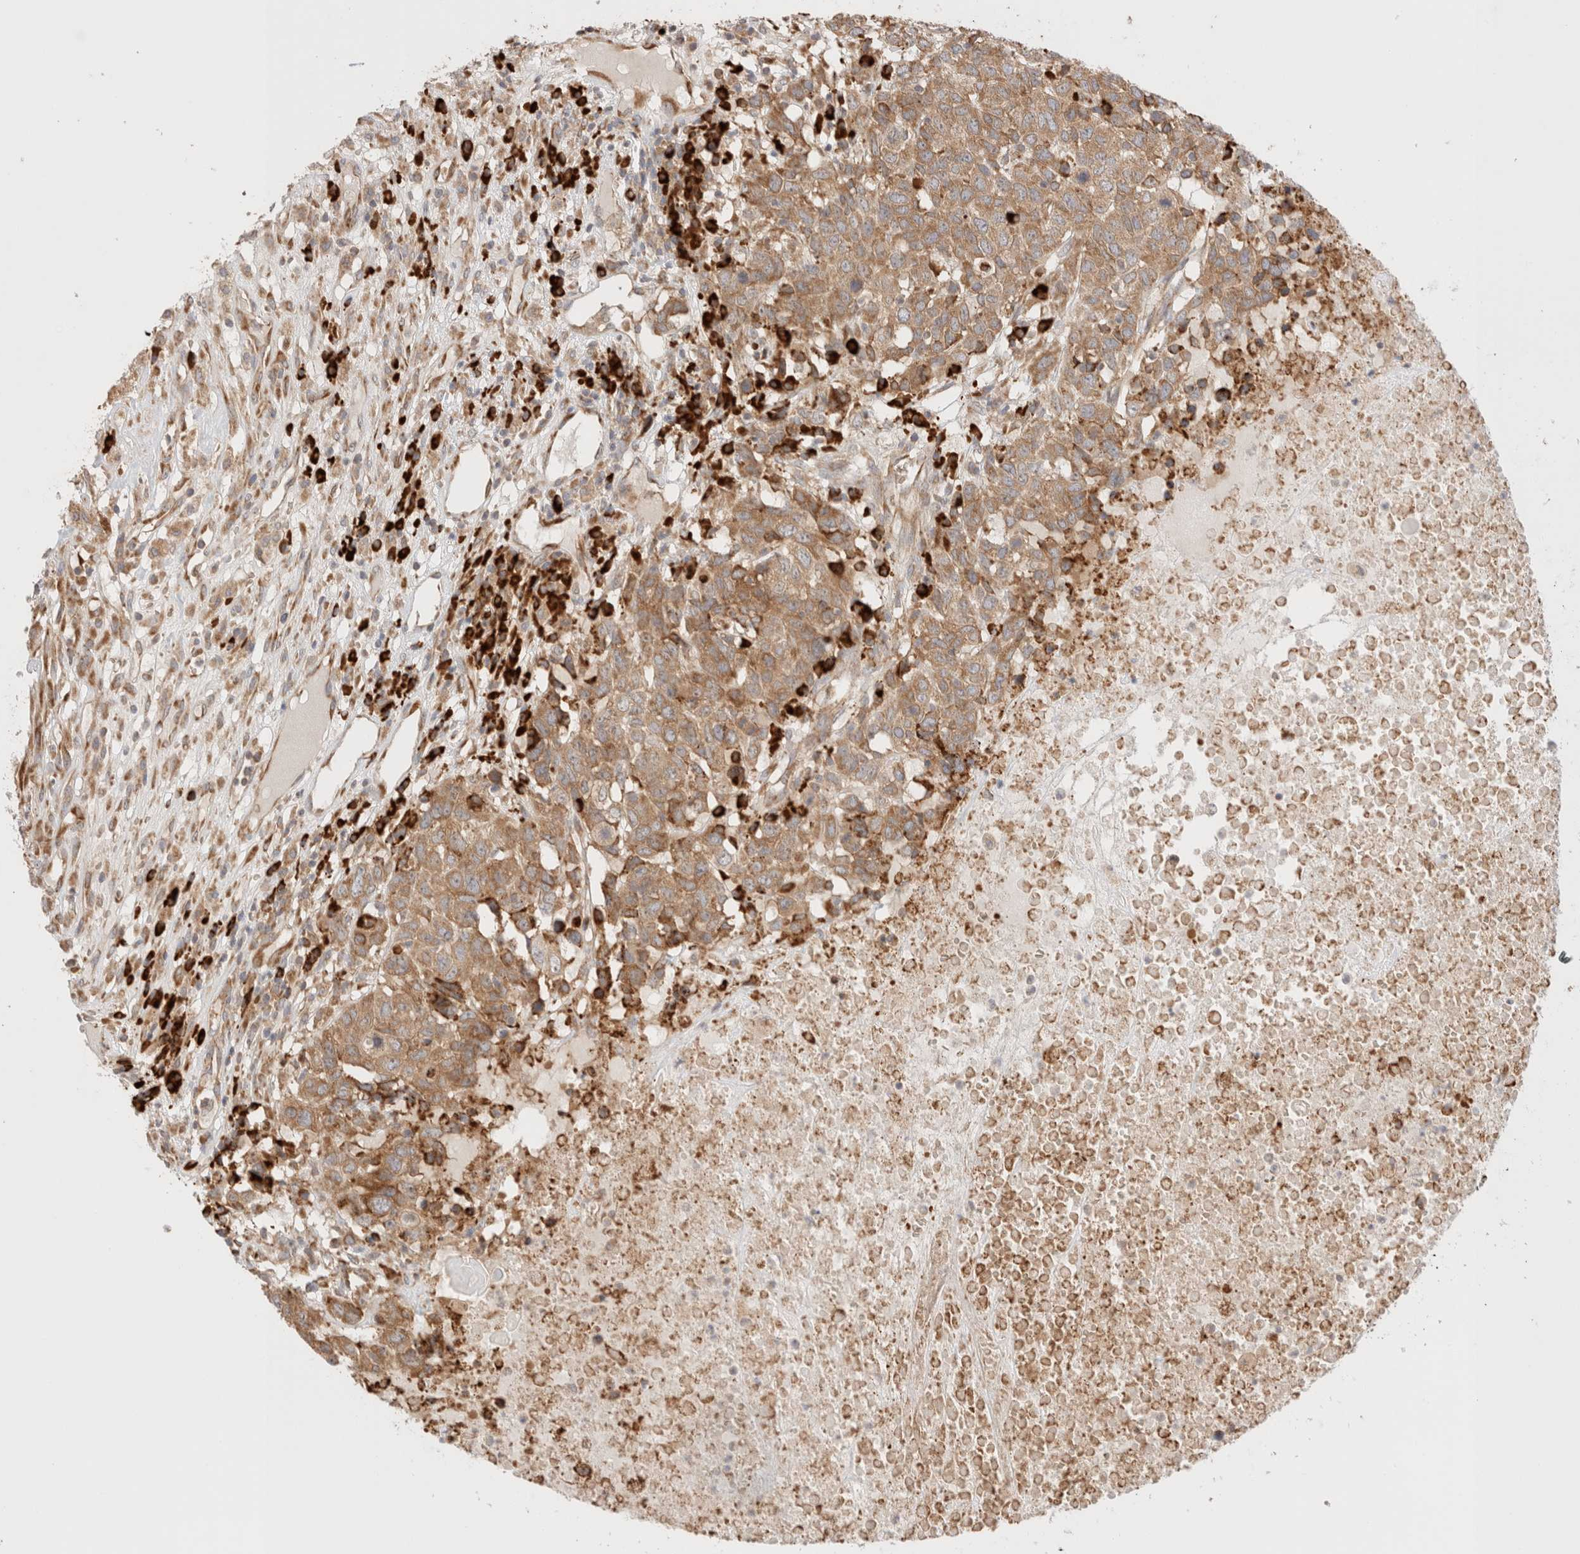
{"staining": {"intensity": "moderate", "quantity": ">75%", "location": "cytoplasmic/membranous"}, "tissue": "head and neck cancer", "cell_type": "Tumor cells", "image_type": "cancer", "snomed": [{"axis": "morphology", "description": "Squamous cell carcinoma, NOS"}, {"axis": "topography", "description": "Head-Neck"}], "caption": "Immunohistochemistry of squamous cell carcinoma (head and neck) displays medium levels of moderate cytoplasmic/membranous expression in approximately >75% of tumor cells. The protein is shown in brown color, while the nuclei are stained blue.", "gene": "UTS2B", "patient": {"sex": "male", "age": 66}}